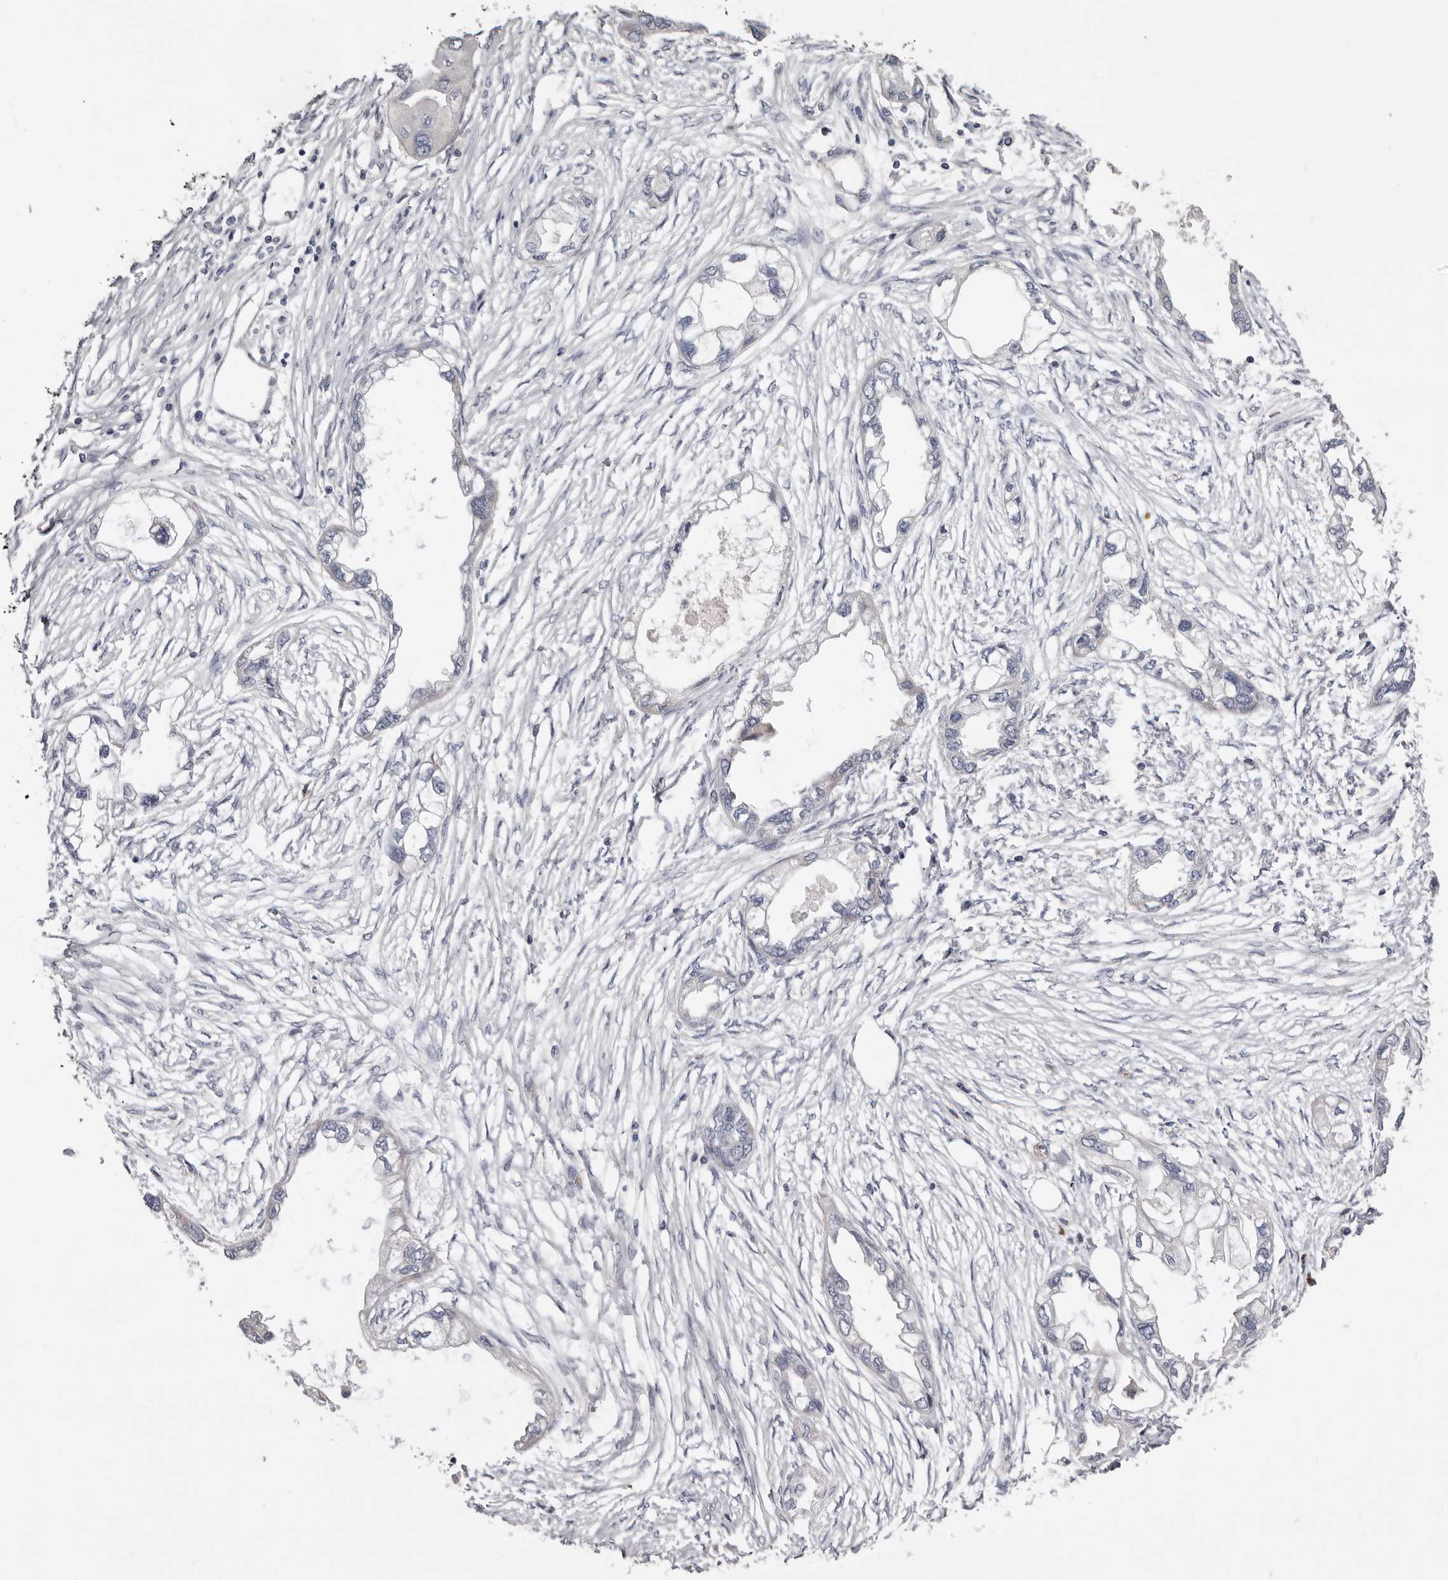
{"staining": {"intensity": "negative", "quantity": "none", "location": "none"}, "tissue": "endometrial cancer", "cell_type": "Tumor cells", "image_type": "cancer", "snomed": [{"axis": "morphology", "description": "Adenocarcinoma, NOS"}, {"axis": "morphology", "description": "Adenocarcinoma, metastatic, NOS"}, {"axis": "topography", "description": "Adipose tissue"}, {"axis": "topography", "description": "Endometrium"}], "caption": "This is an immunohistochemistry (IHC) micrograph of human endometrial cancer (adenocarcinoma). There is no positivity in tumor cells.", "gene": "SPTA1", "patient": {"sex": "female", "age": 67}}